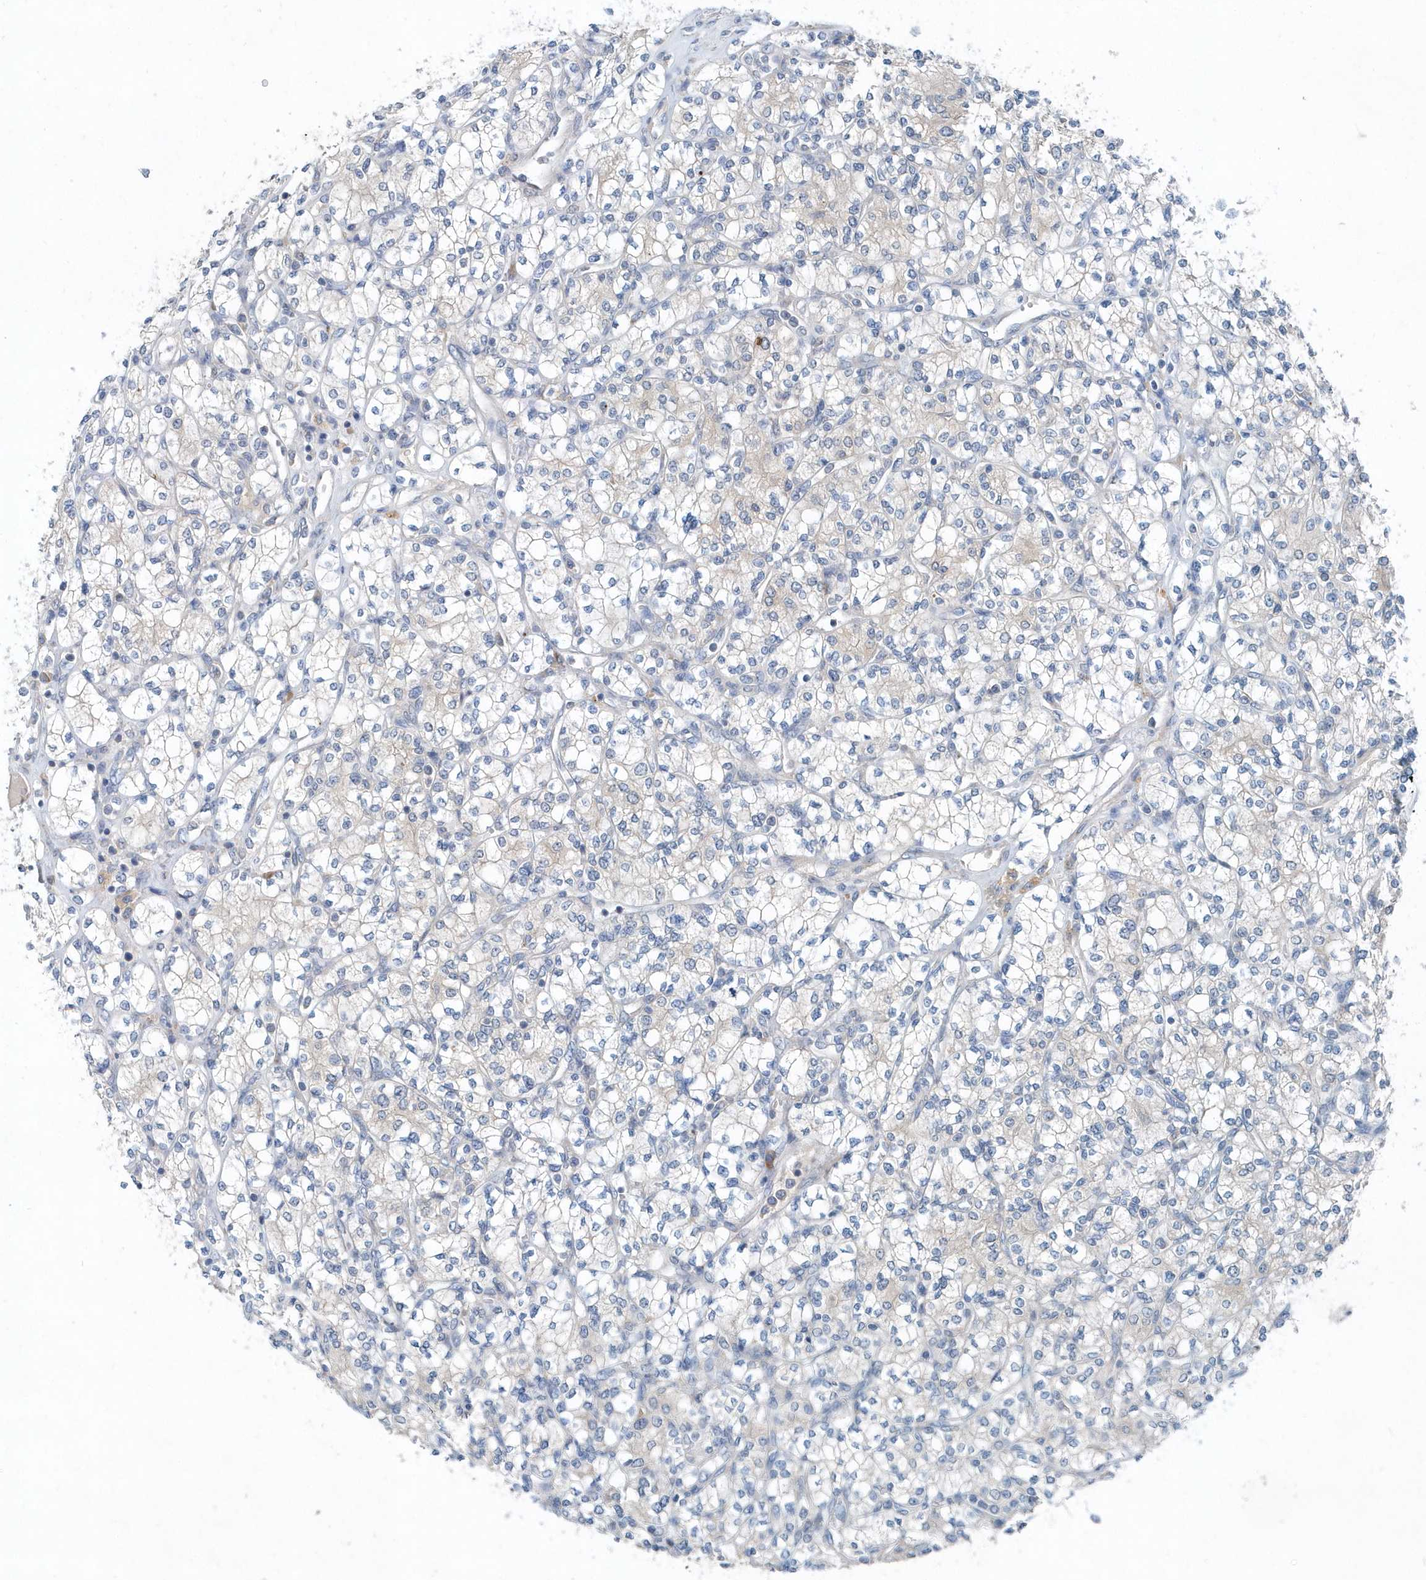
{"staining": {"intensity": "negative", "quantity": "none", "location": "none"}, "tissue": "renal cancer", "cell_type": "Tumor cells", "image_type": "cancer", "snomed": [{"axis": "morphology", "description": "Adenocarcinoma, NOS"}, {"axis": "topography", "description": "Kidney"}], "caption": "An immunohistochemistry micrograph of renal adenocarcinoma is shown. There is no staining in tumor cells of renal adenocarcinoma. Brightfield microscopy of immunohistochemistry stained with DAB (brown) and hematoxylin (blue), captured at high magnification.", "gene": "PFN2", "patient": {"sex": "male", "age": 77}}